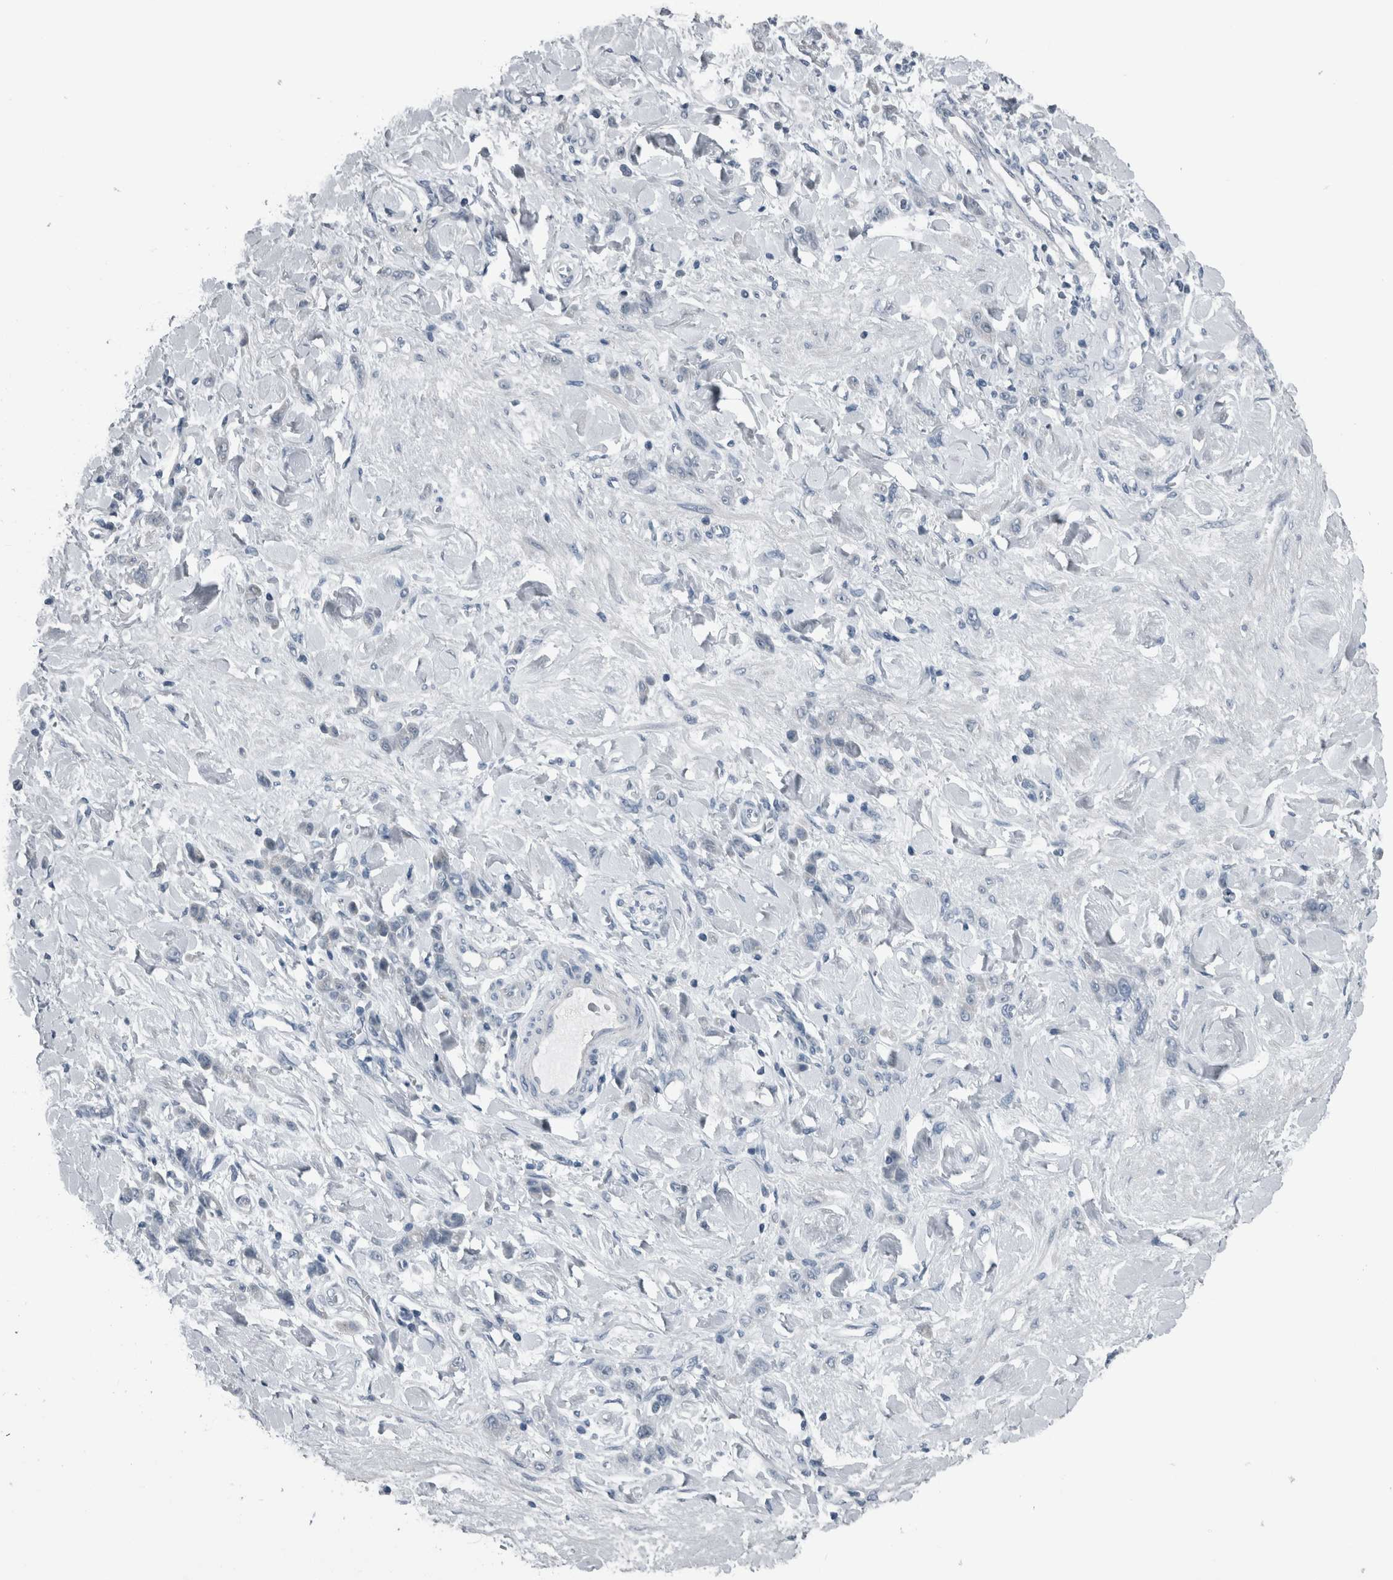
{"staining": {"intensity": "negative", "quantity": "none", "location": "none"}, "tissue": "stomach cancer", "cell_type": "Tumor cells", "image_type": "cancer", "snomed": [{"axis": "morphology", "description": "Normal tissue, NOS"}, {"axis": "morphology", "description": "Adenocarcinoma, NOS"}, {"axis": "topography", "description": "Stomach"}], "caption": "The immunohistochemistry (IHC) histopathology image has no significant positivity in tumor cells of stomach adenocarcinoma tissue.", "gene": "KRT20", "patient": {"sex": "male", "age": 82}}